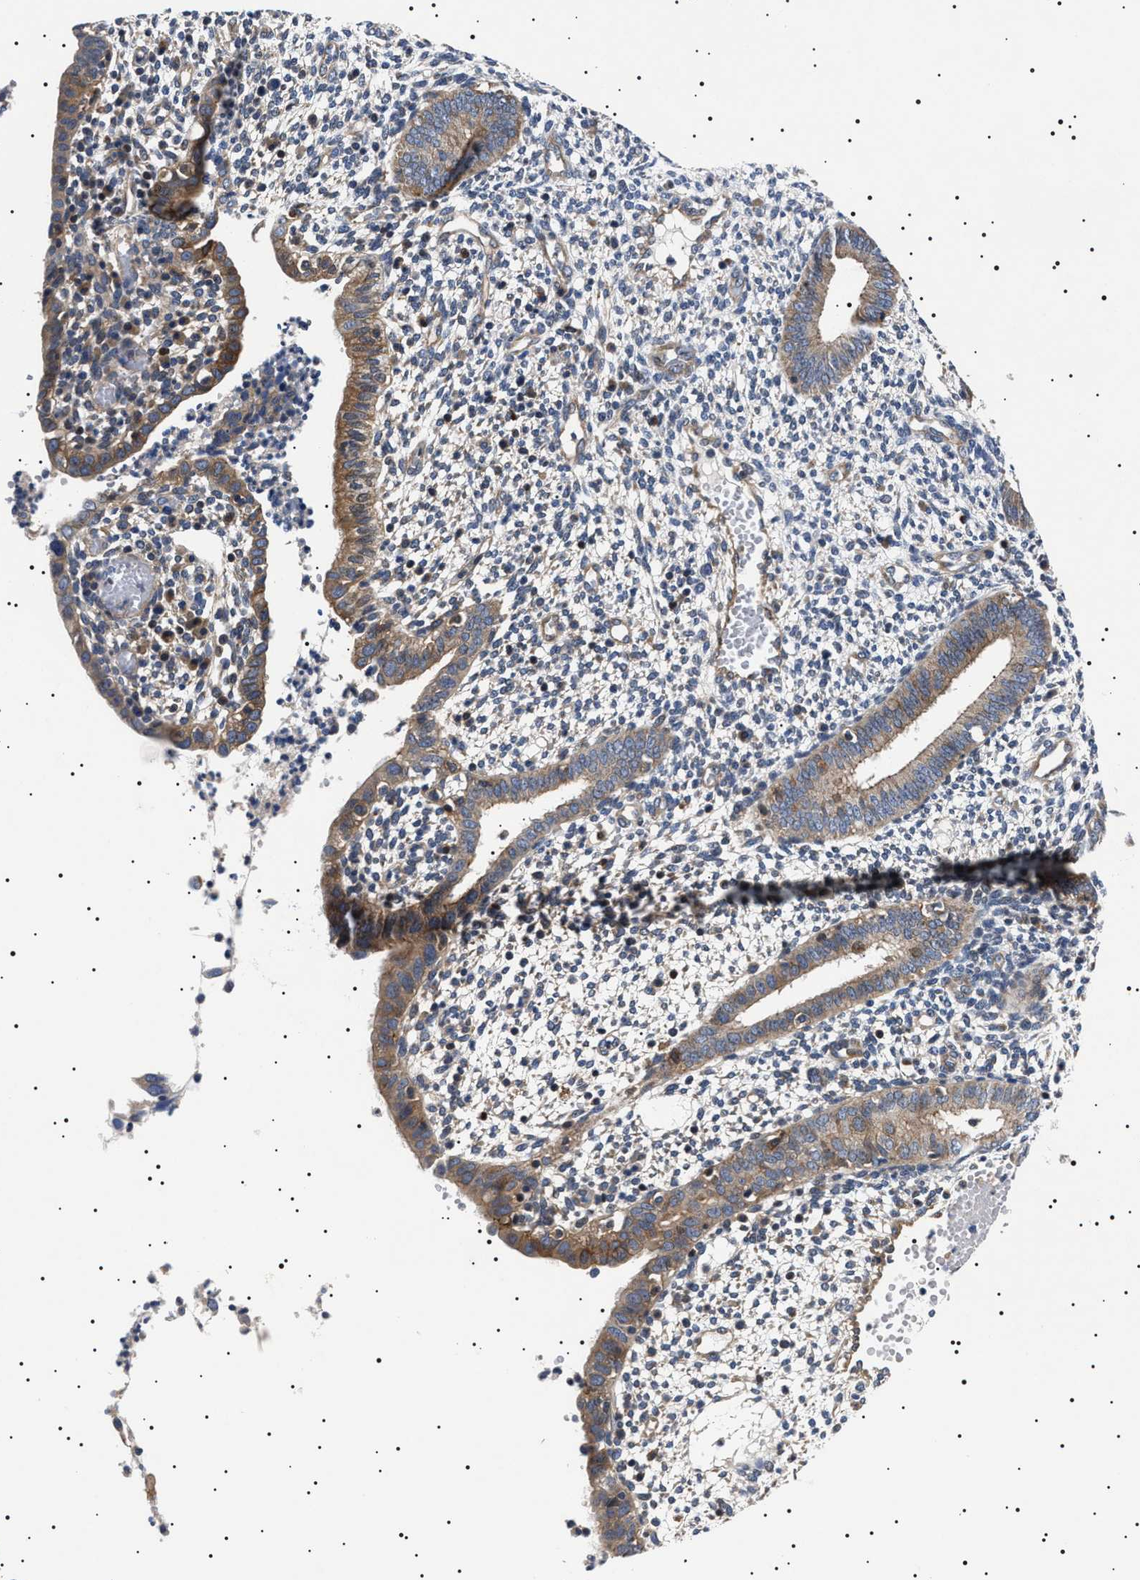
{"staining": {"intensity": "negative", "quantity": "none", "location": "none"}, "tissue": "endometrium", "cell_type": "Cells in endometrial stroma", "image_type": "normal", "snomed": [{"axis": "morphology", "description": "Normal tissue, NOS"}, {"axis": "topography", "description": "Endometrium"}], "caption": "The micrograph demonstrates no staining of cells in endometrial stroma in unremarkable endometrium. (Brightfield microscopy of DAB (3,3'-diaminobenzidine) IHC at high magnification).", "gene": "SLC4A7", "patient": {"sex": "female", "age": 35}}